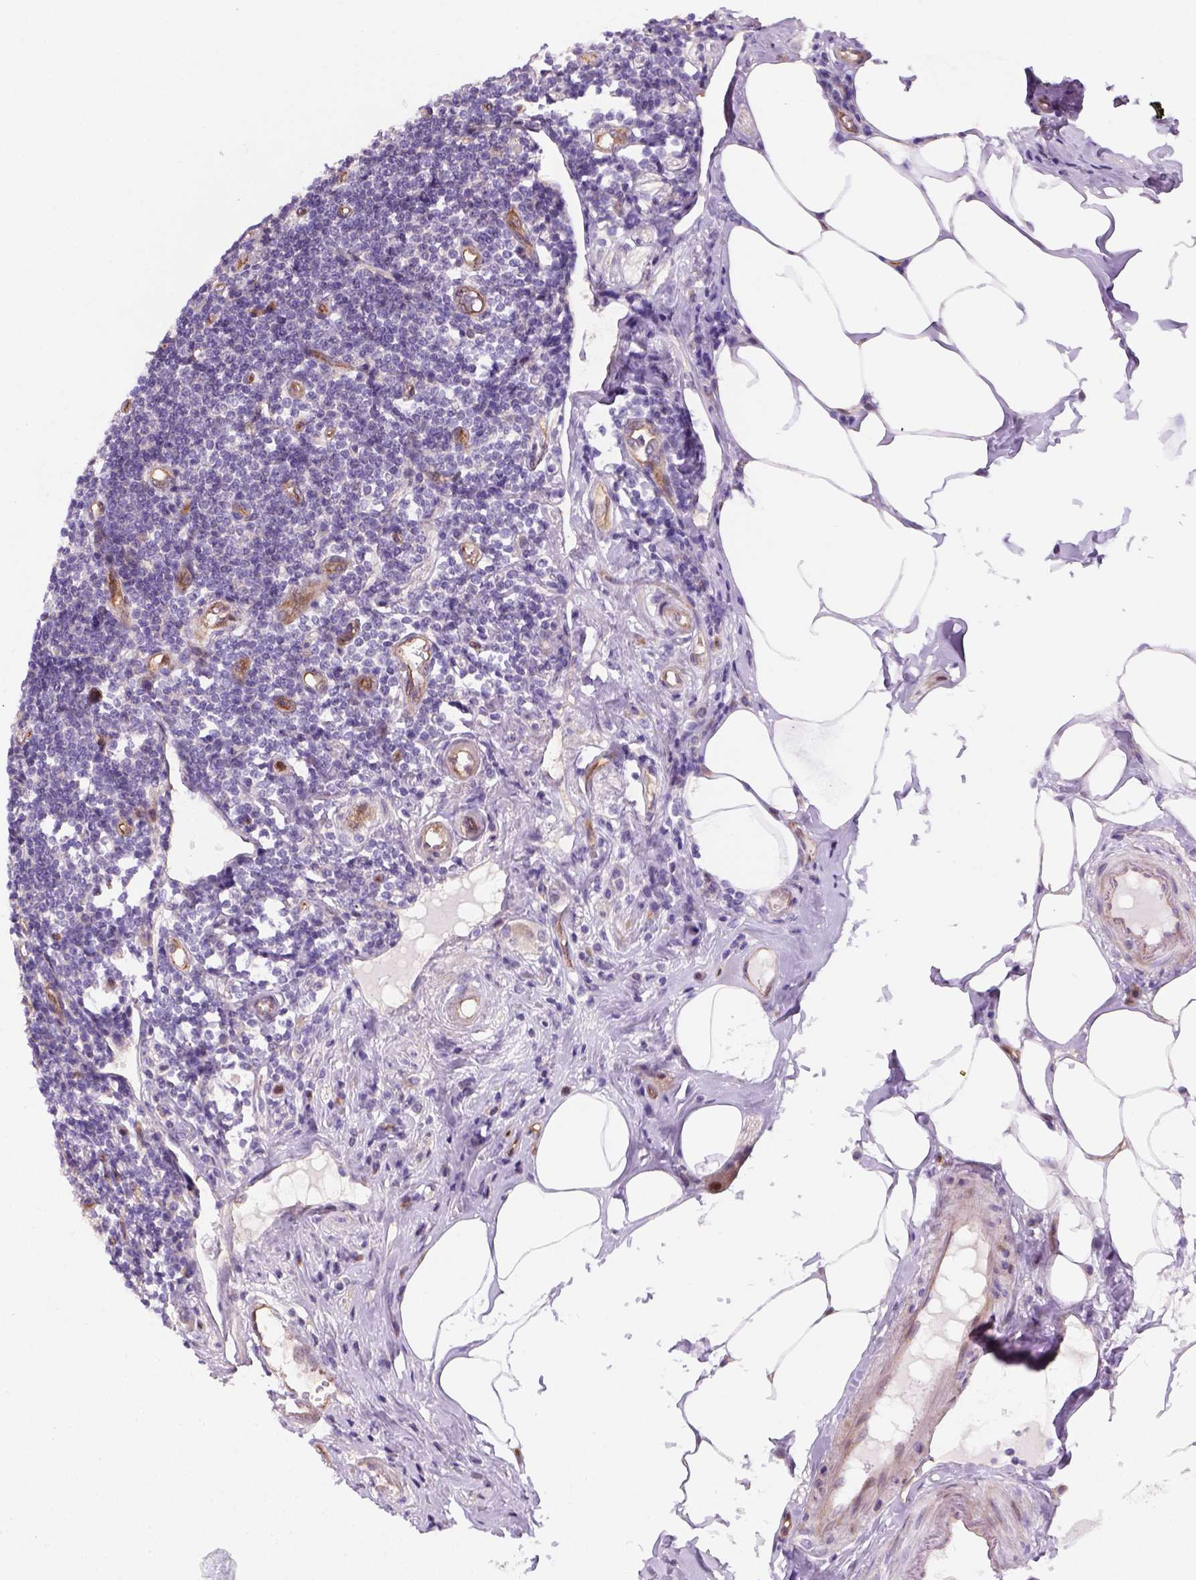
{"staining": {"intensity": "moderate", "quantity": ">75%", "location": "cytoplasmic/membranous"}, "tissue": "appendix", "cell_type": "Glandular cells", "image_type": "normal", "snomed": [{"axis": "morphology", "description": "Normal tissue, NOS"}, {"axis": "topography", "description": "Appendix"}], "caption": "DAB (3,3'-diaminobenzidine) immunohistochemical staining of benign appendix exhibits moderate cytoplasmic/membranous protein expression in about >75% of glandular cells.", "gene": "VSTM5", "patient": {"sex": "female", "age": 57}}